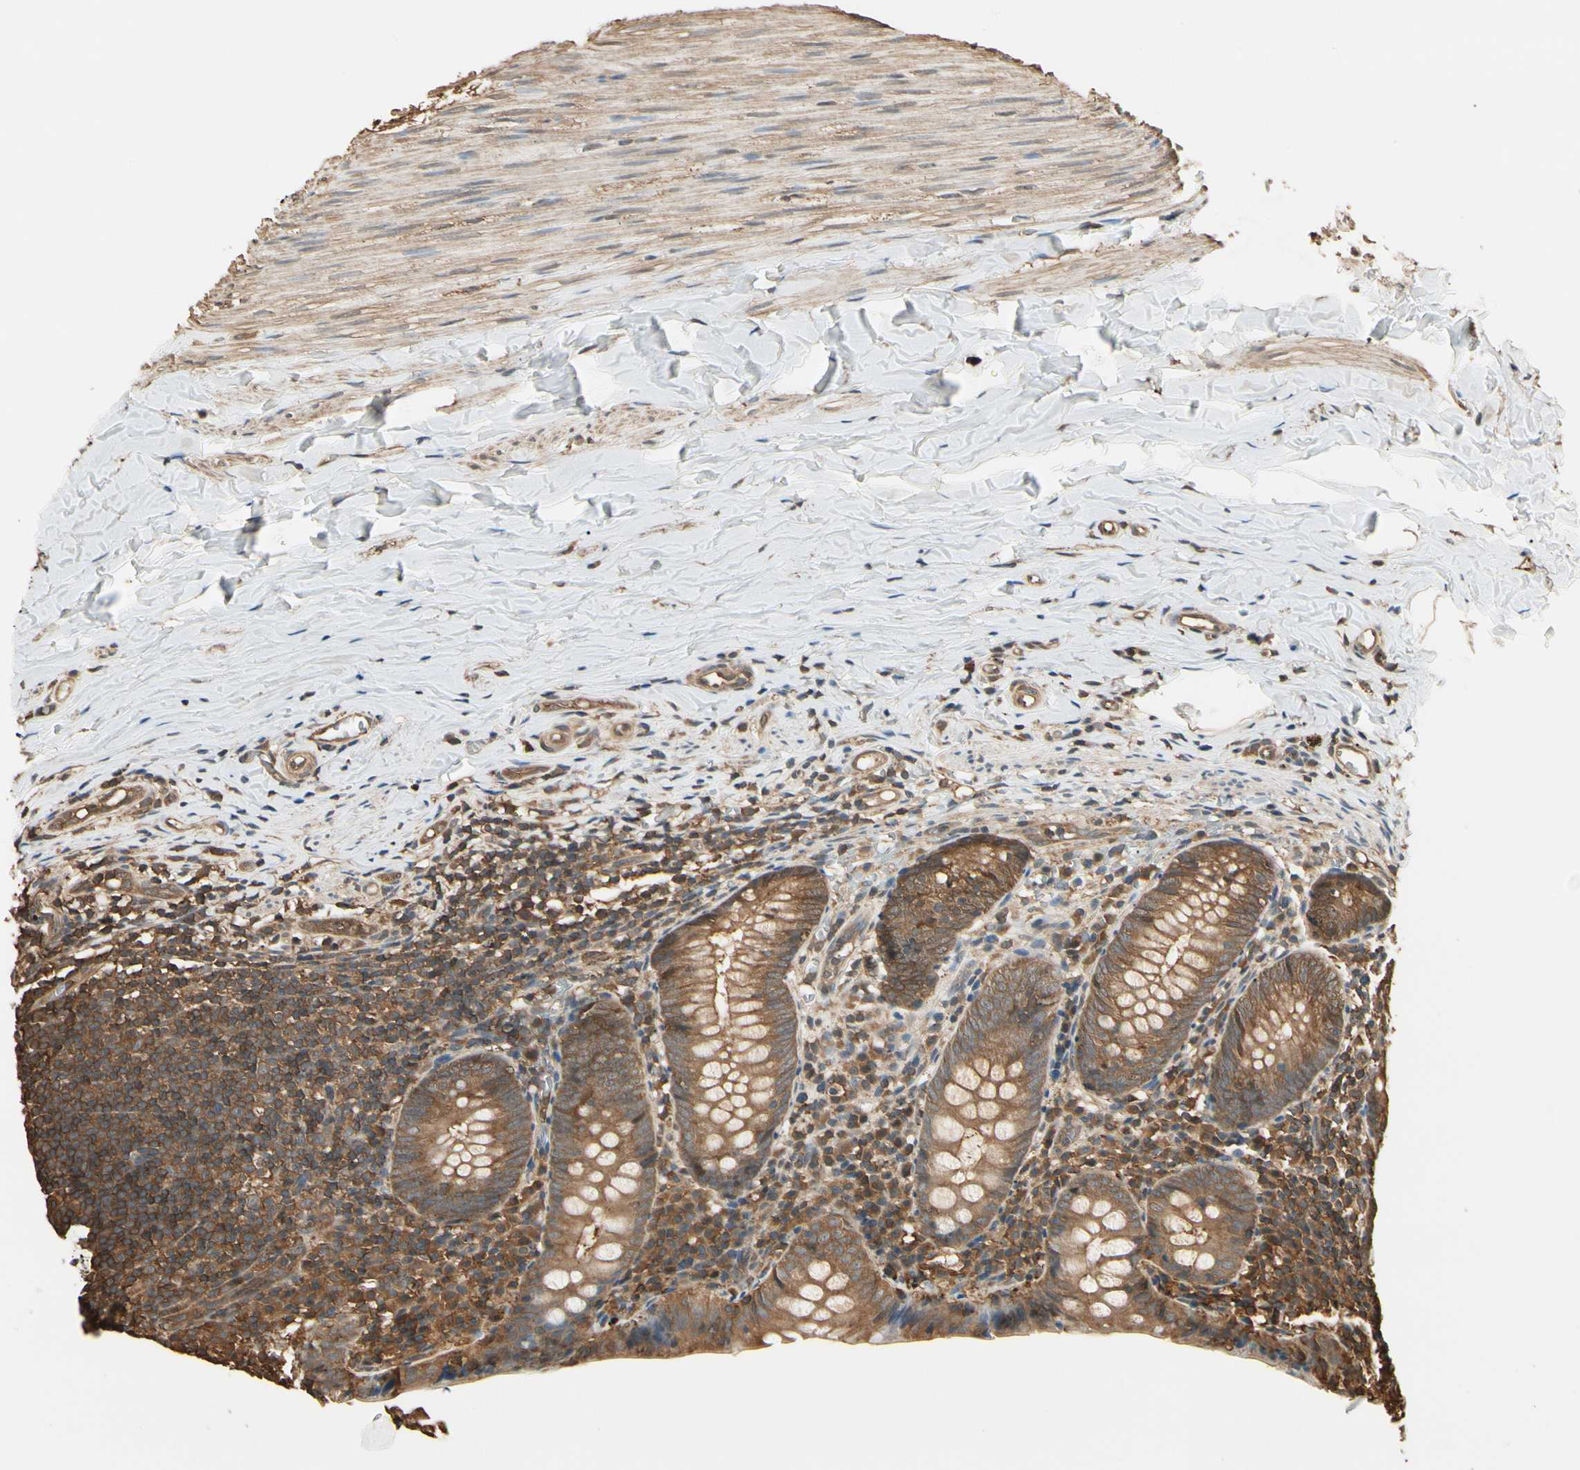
{"staining": {"intensity": "moderate", "quantity": ">75%", "location": "cytoplasmic/membranous"}, "tissue": "appendix", "cell_type": "Glandular cells", "image_type": "normal", "snomed": [{"axis": "morphology", "description": "Normal tissue, NOS"}, {"axis": "topography", "description": "Appendix"}], "caption": "Moderate cytoplasmic/membranous positivity is appreciated in approximately >75% of glandular cells in unremarkable appendix.", "gene": "YWHAE", "patient": {"sex": "female", "age": 10}}